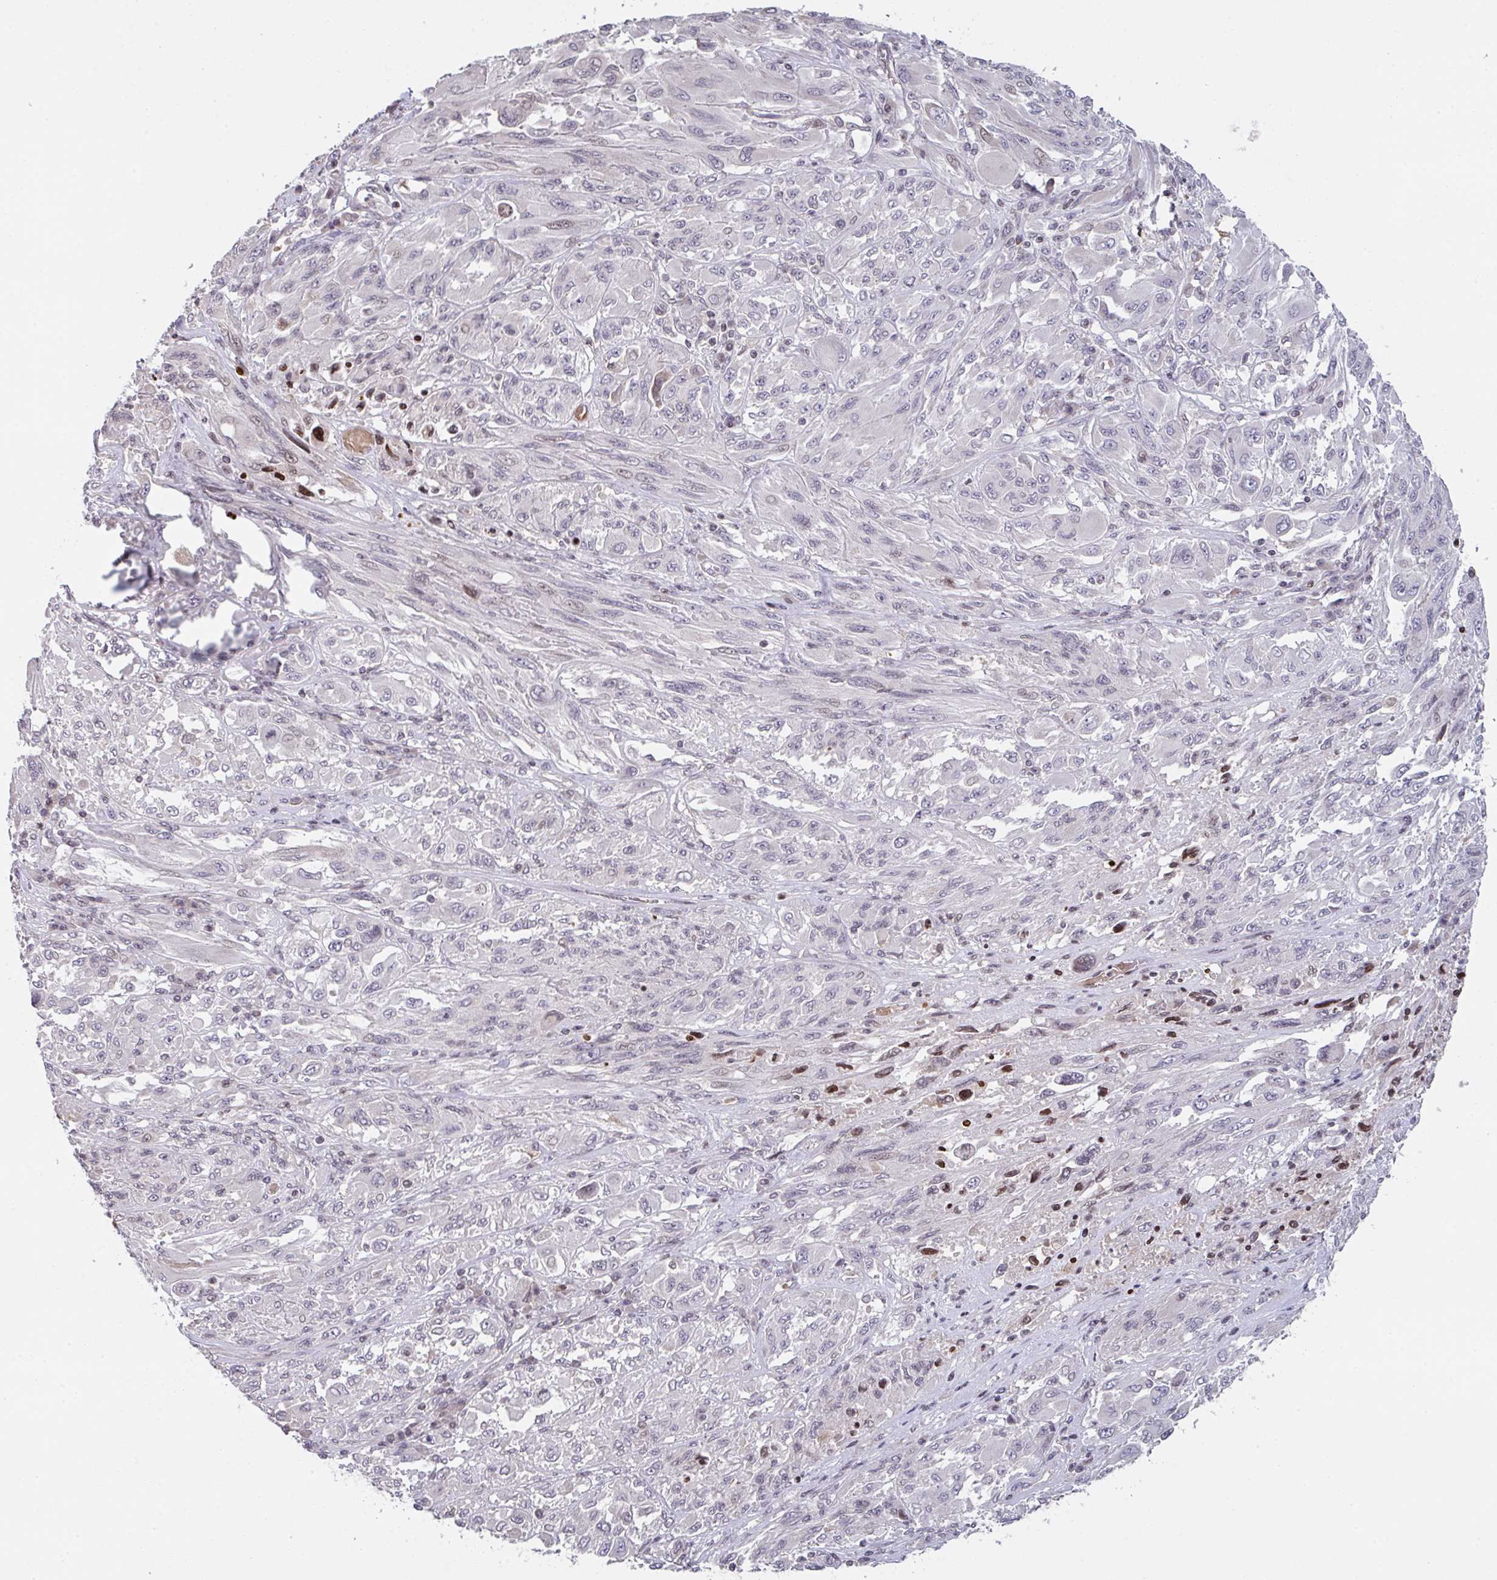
{"staining": {"intensity": "weak", "quantity": "<25%", "location": "nuclear"}, "tissue": "melanoma", "cell_type": "Tumor cells", "image_type": "cancer", "snomed": [{"axis": "morphology", "description": "Malignant melanoma, NOS"}, {"axis": "topography", "description": "Skin"}], "caption": "Tumor cells are negative for brown protein staining in melanoma. (DAB (3,3'-diaminobenzidine) immunohistochemistry with hematoxylin counter stain).", "gene": "PCDHB8", "patient": {"sex": "female", "age": 91}}